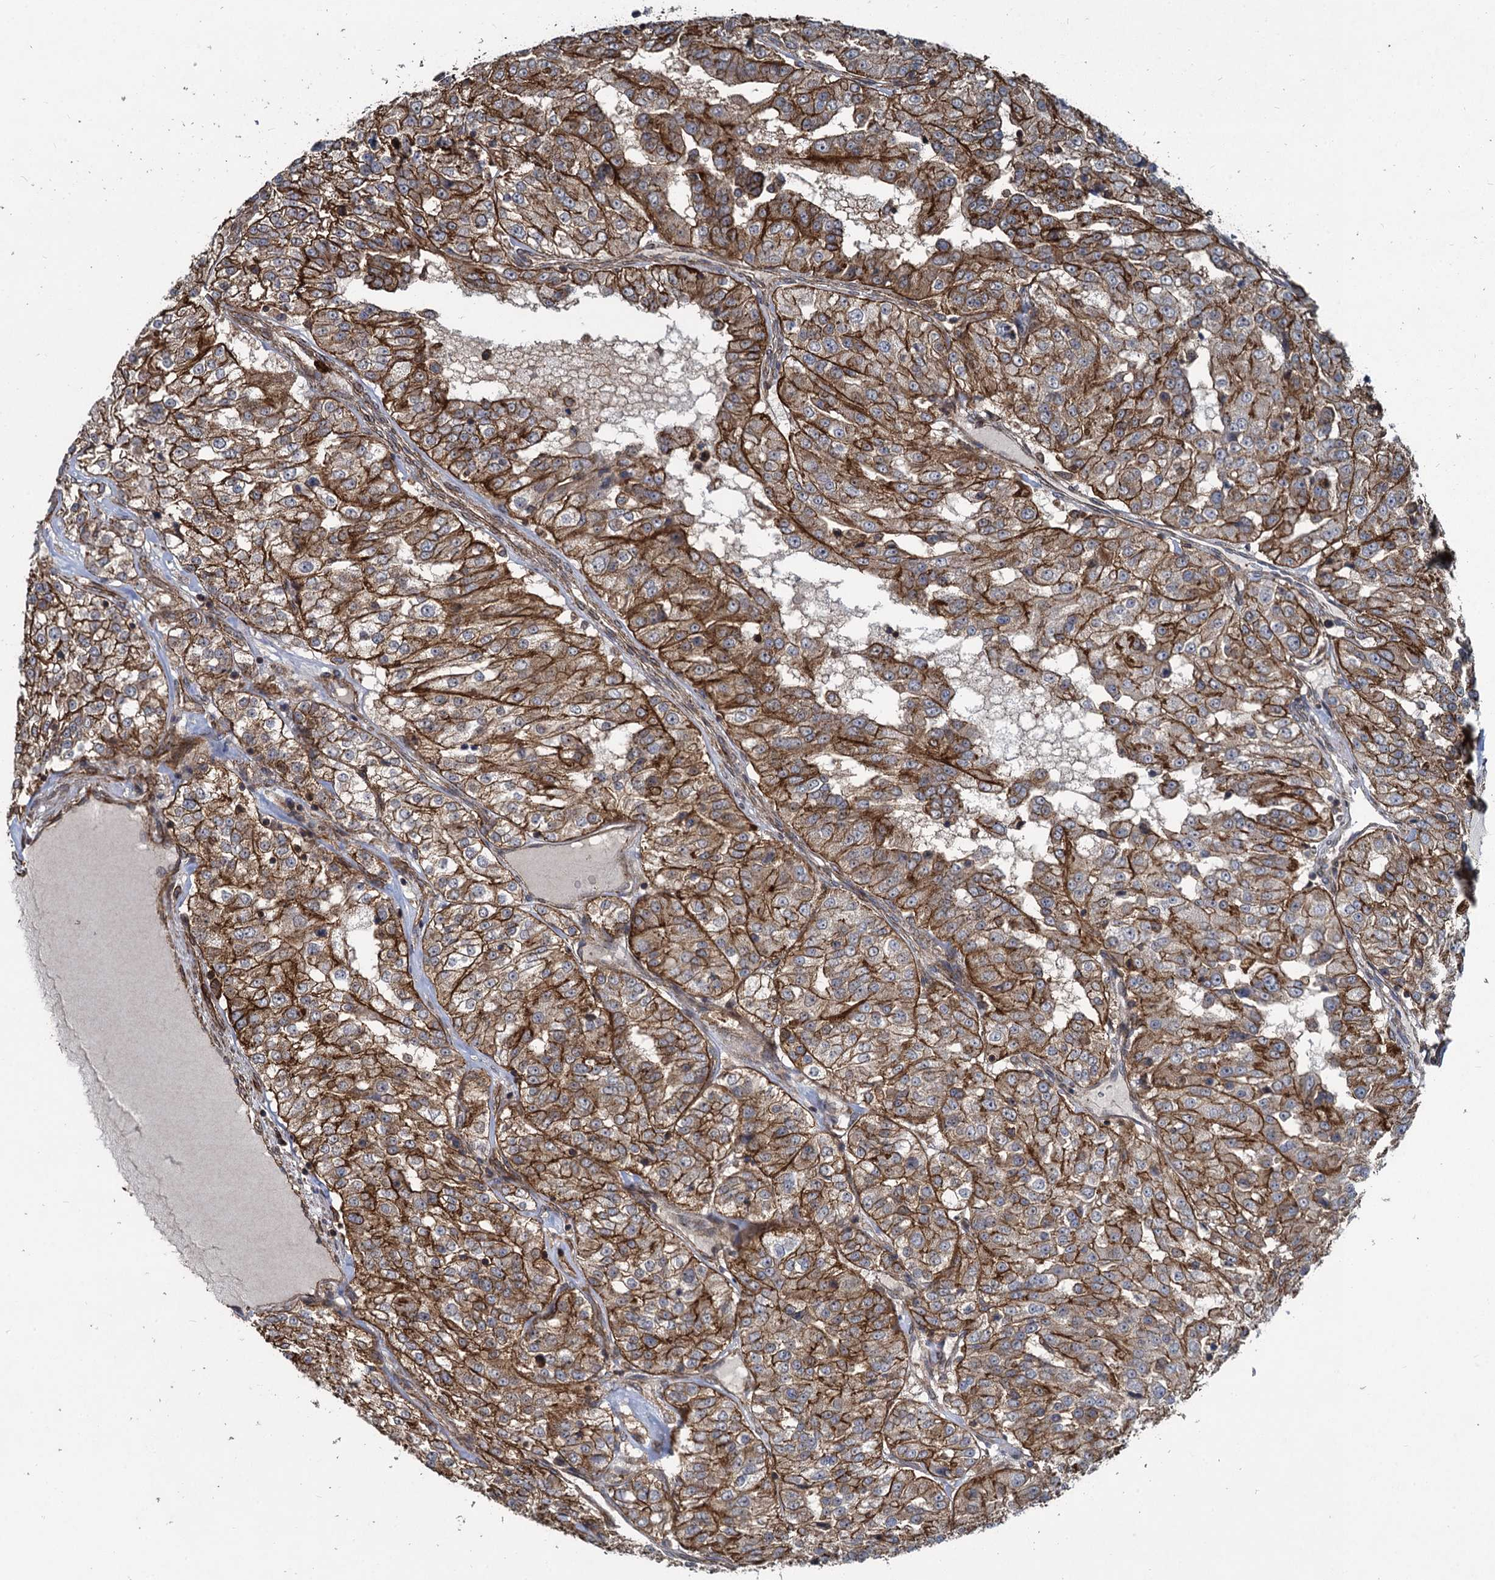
{"staining": {"intensity": "strong", "quantity": "25%-75%", "location": "cytoplasmic/membranous"}, "tissue": "renal cancer", "cell_type": "Tumor cells", "image_type": "cancer", "snomed": [{"axis": "morphology", "description": "Adenocarcinoma, NOS"}, {"axis": "topography", "description": "Kidney"}], "caption": "Tumor cells display high levels of strong cytoplasmic/membranous expression in approximately 25%-75% of cells in human renal cancer.", "gene": "SVIP", "patient": {"sex": "female", "age": 63}}